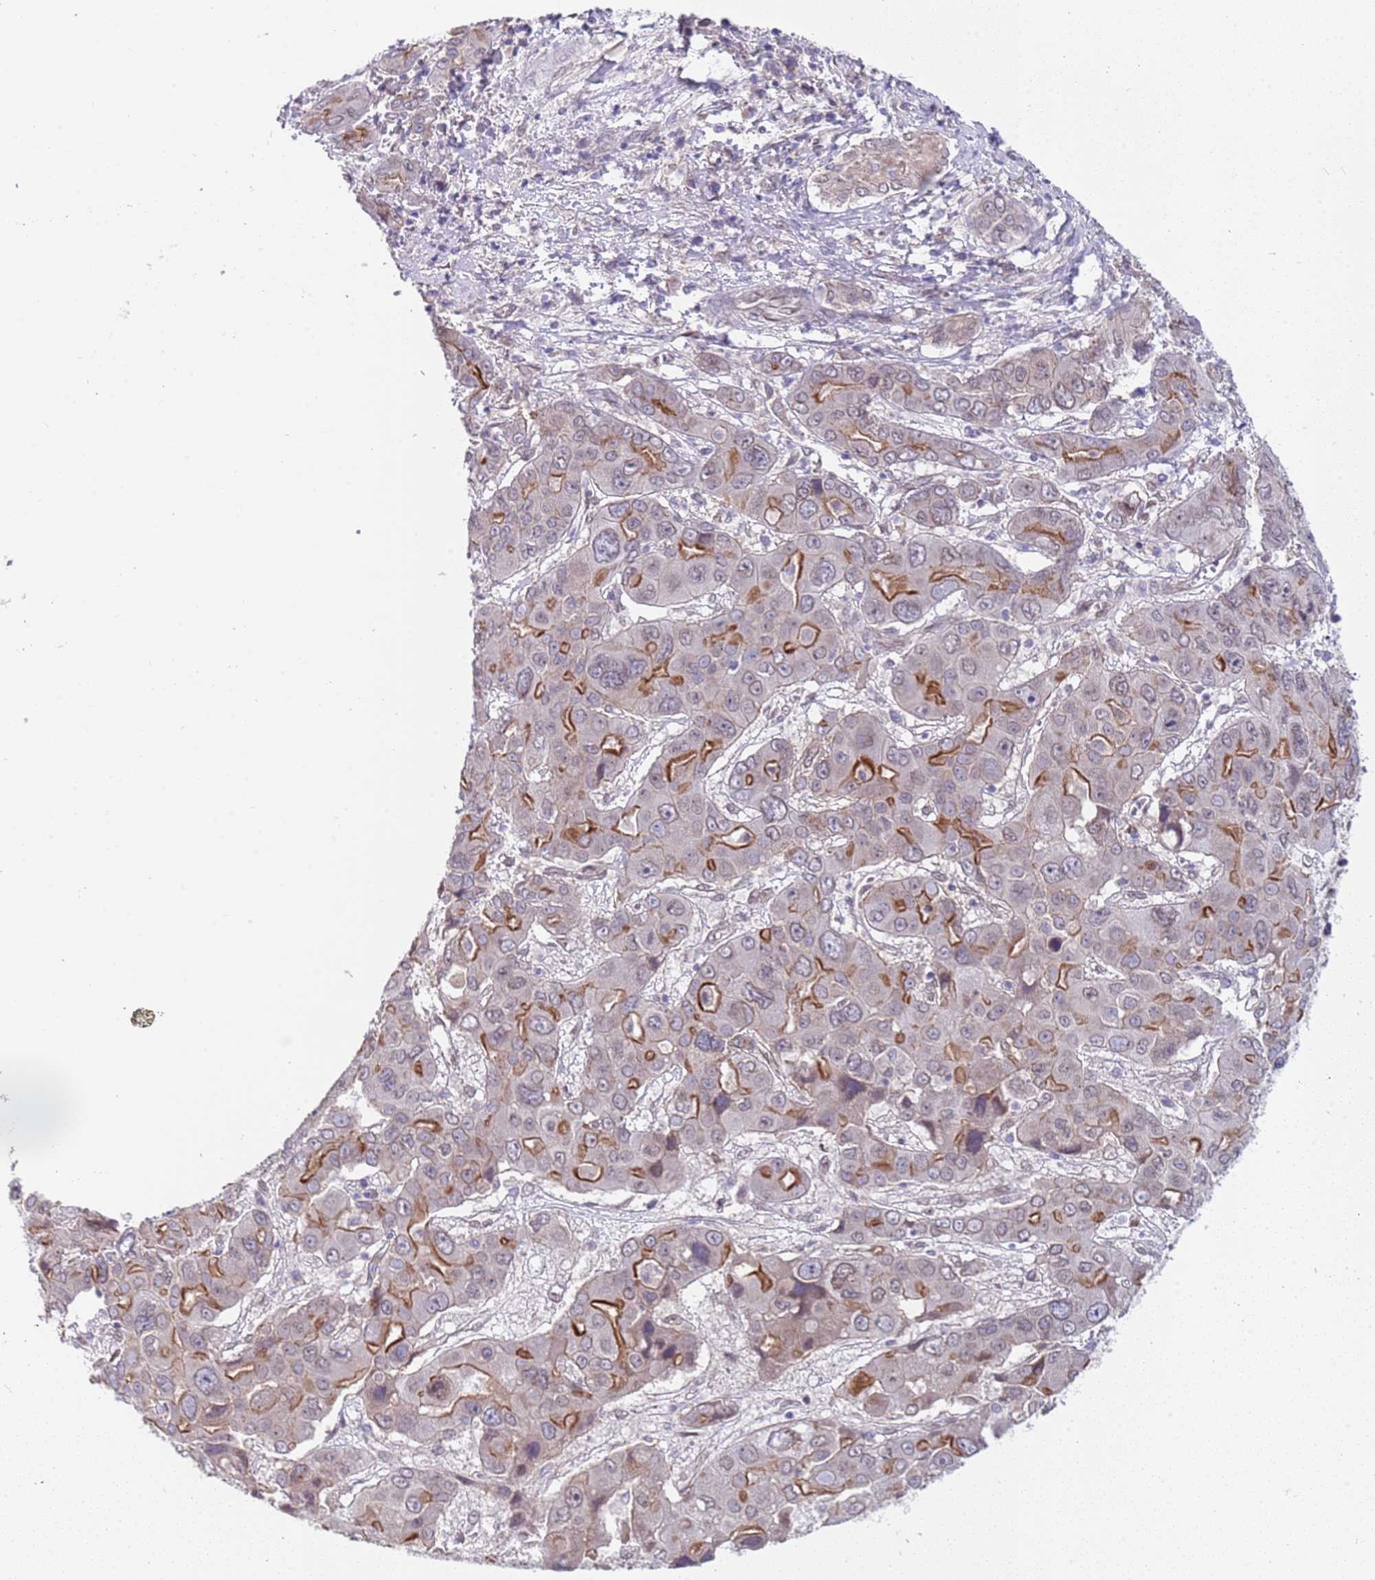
{"staining": {"intensity": "moderate", "quantity": "25%-75%", "location": "cytoplasmic/membranous"}, "tissue": "liver cancer", "cell_type": "Tumor cells", "image_type": "cancer", "snomed": [{"axis": "morphology", "description": "Cholangiocarcinoma"}, {"axis": "topography", "description": "Liver"}], "caption": "Cholangiocarcinoma (liver) stained with a protein marker shows moderate staining in tumor cells.", "gene": "TRMT10A", "patient": {"sex": "male", "age": 67}}